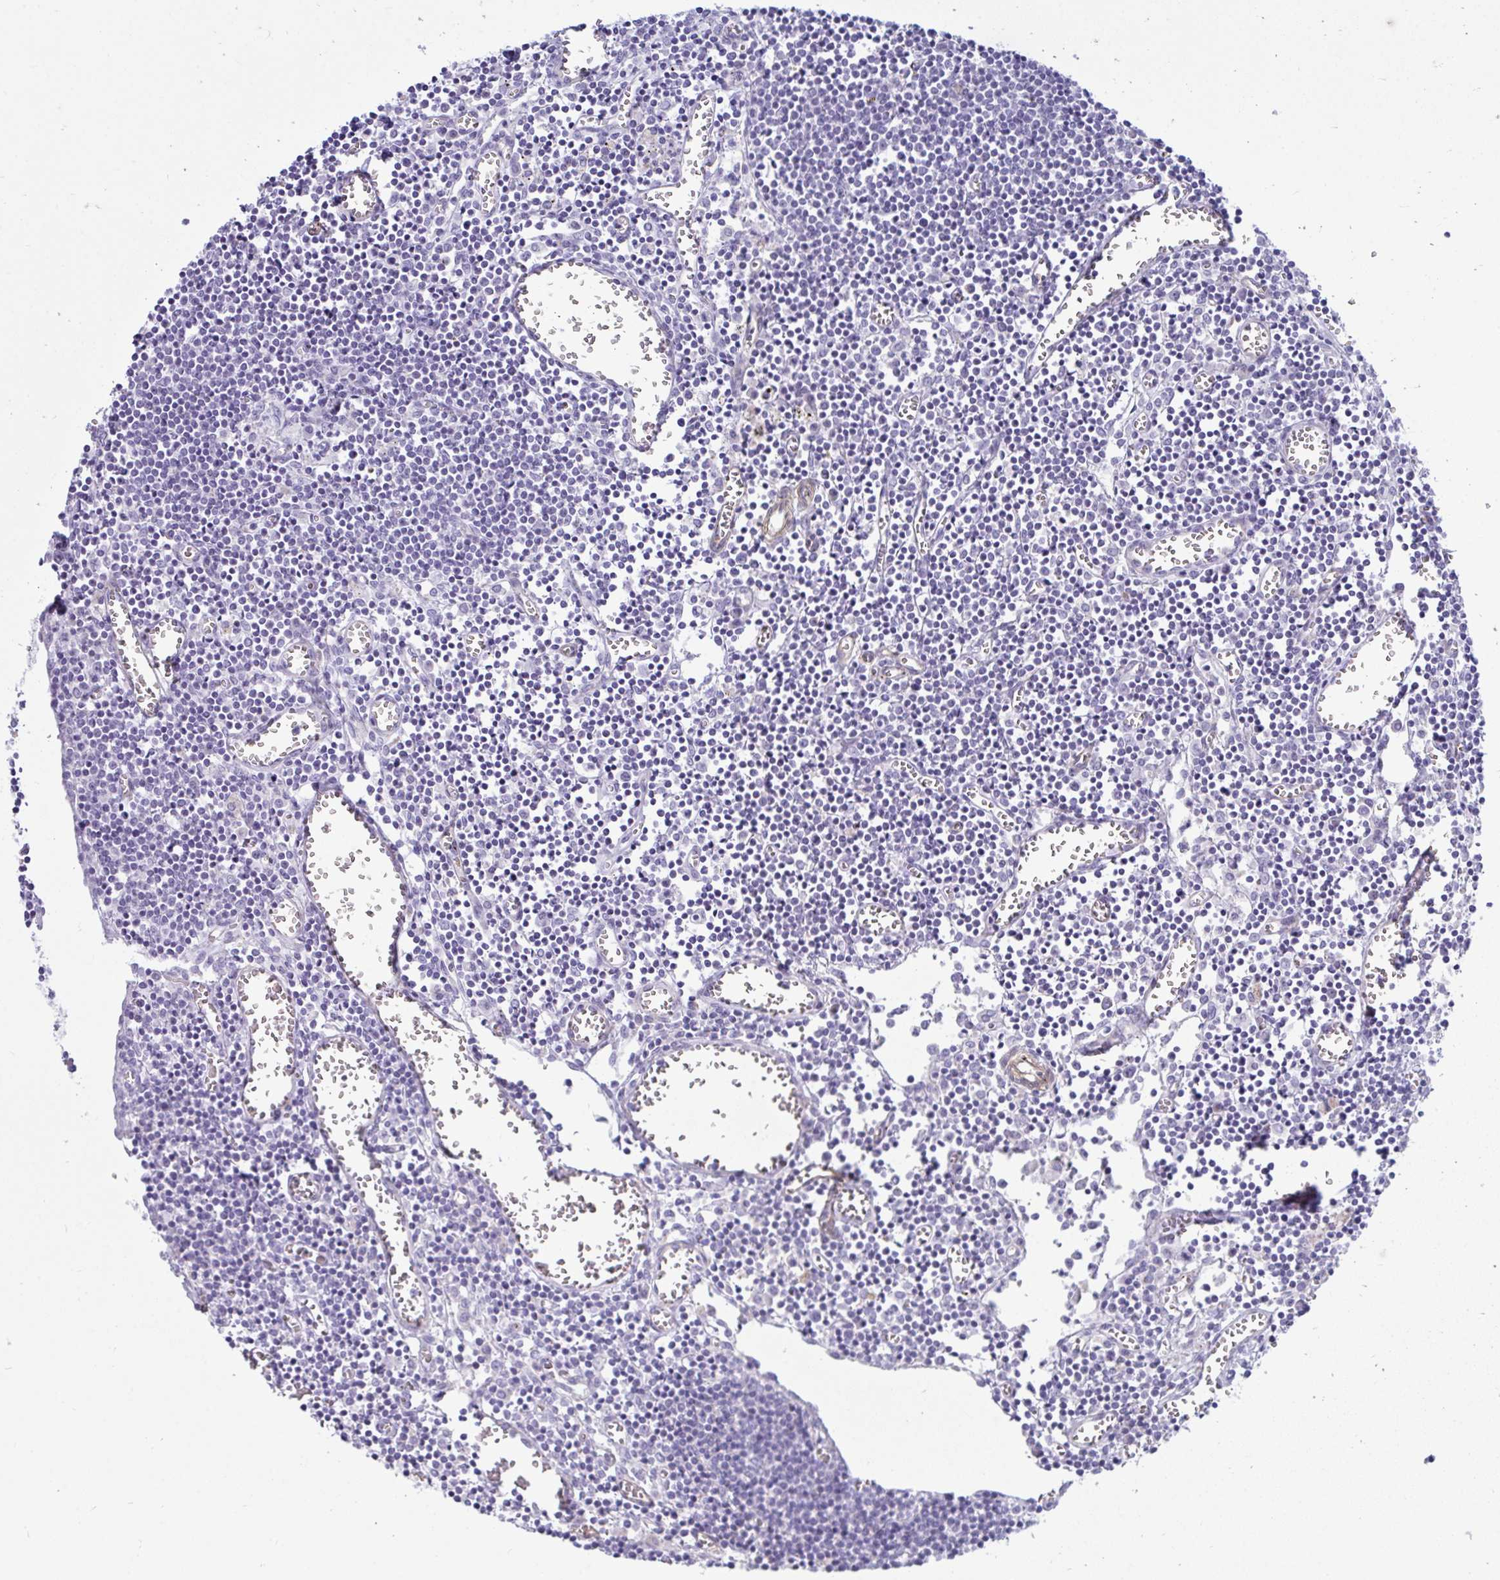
{"staining": {"intensity": "negative", "quantity": "none", "location": "none"}, "tissue": "lymph node", "cell_type": "Germinal center cells", "image_type": "normal", "snomed": [{"axis": "morphology", "description": "Normal tissue, NOS"}, {"axis": "topography", "description": "Lymph node"}], "caption": "A photomicrograph of lymph node stained for a protein displays no brown staining in germinal center cells.", "gene": "UBL3", "patient": {"sex": "male", "age": 66}}